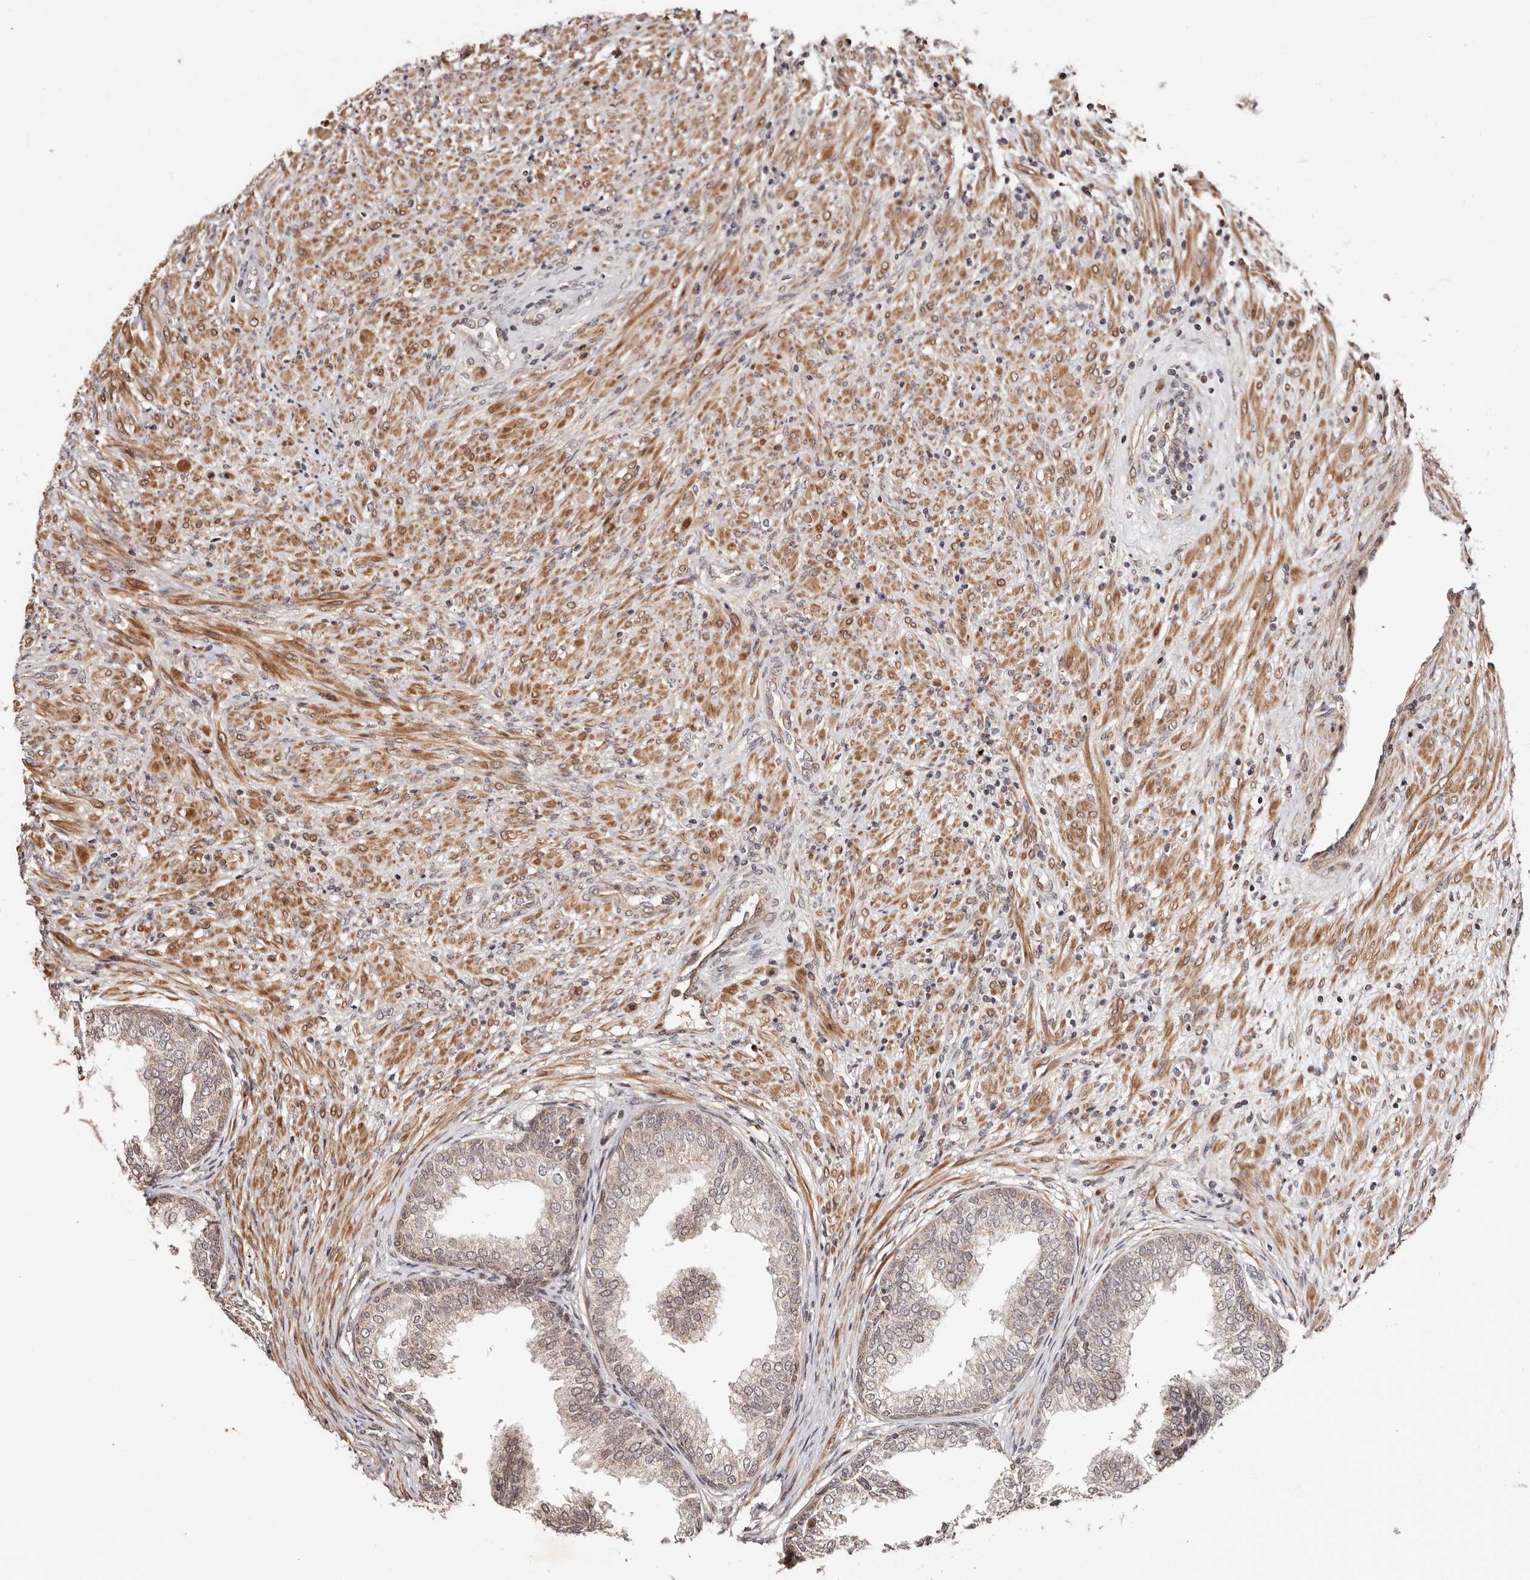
{"staining": {"intensity": "moderate", "quantity": "<25%", "location": "cytoplasmic/membranous,nuclear"}, "tissue": "prostate", "cell_type": "Glandular cells", "image_type": "normal", "snomed": [{"axis": "morphology", "description": "Normal tissue, NOS"}, {"axis": "topography", "description": "Prostate"}], "caption": "A brown stain labels moderate cytoplasmic/membranous,nuclear expression of a protein in glandular cells of normal human prostate. (DAB (3,3'-diaminobenzidine) IHC, brown staining for protein, blue staining for nuclei).", "gene": "HIVEP3", "patient": {"sex": "male", "age": 76}}